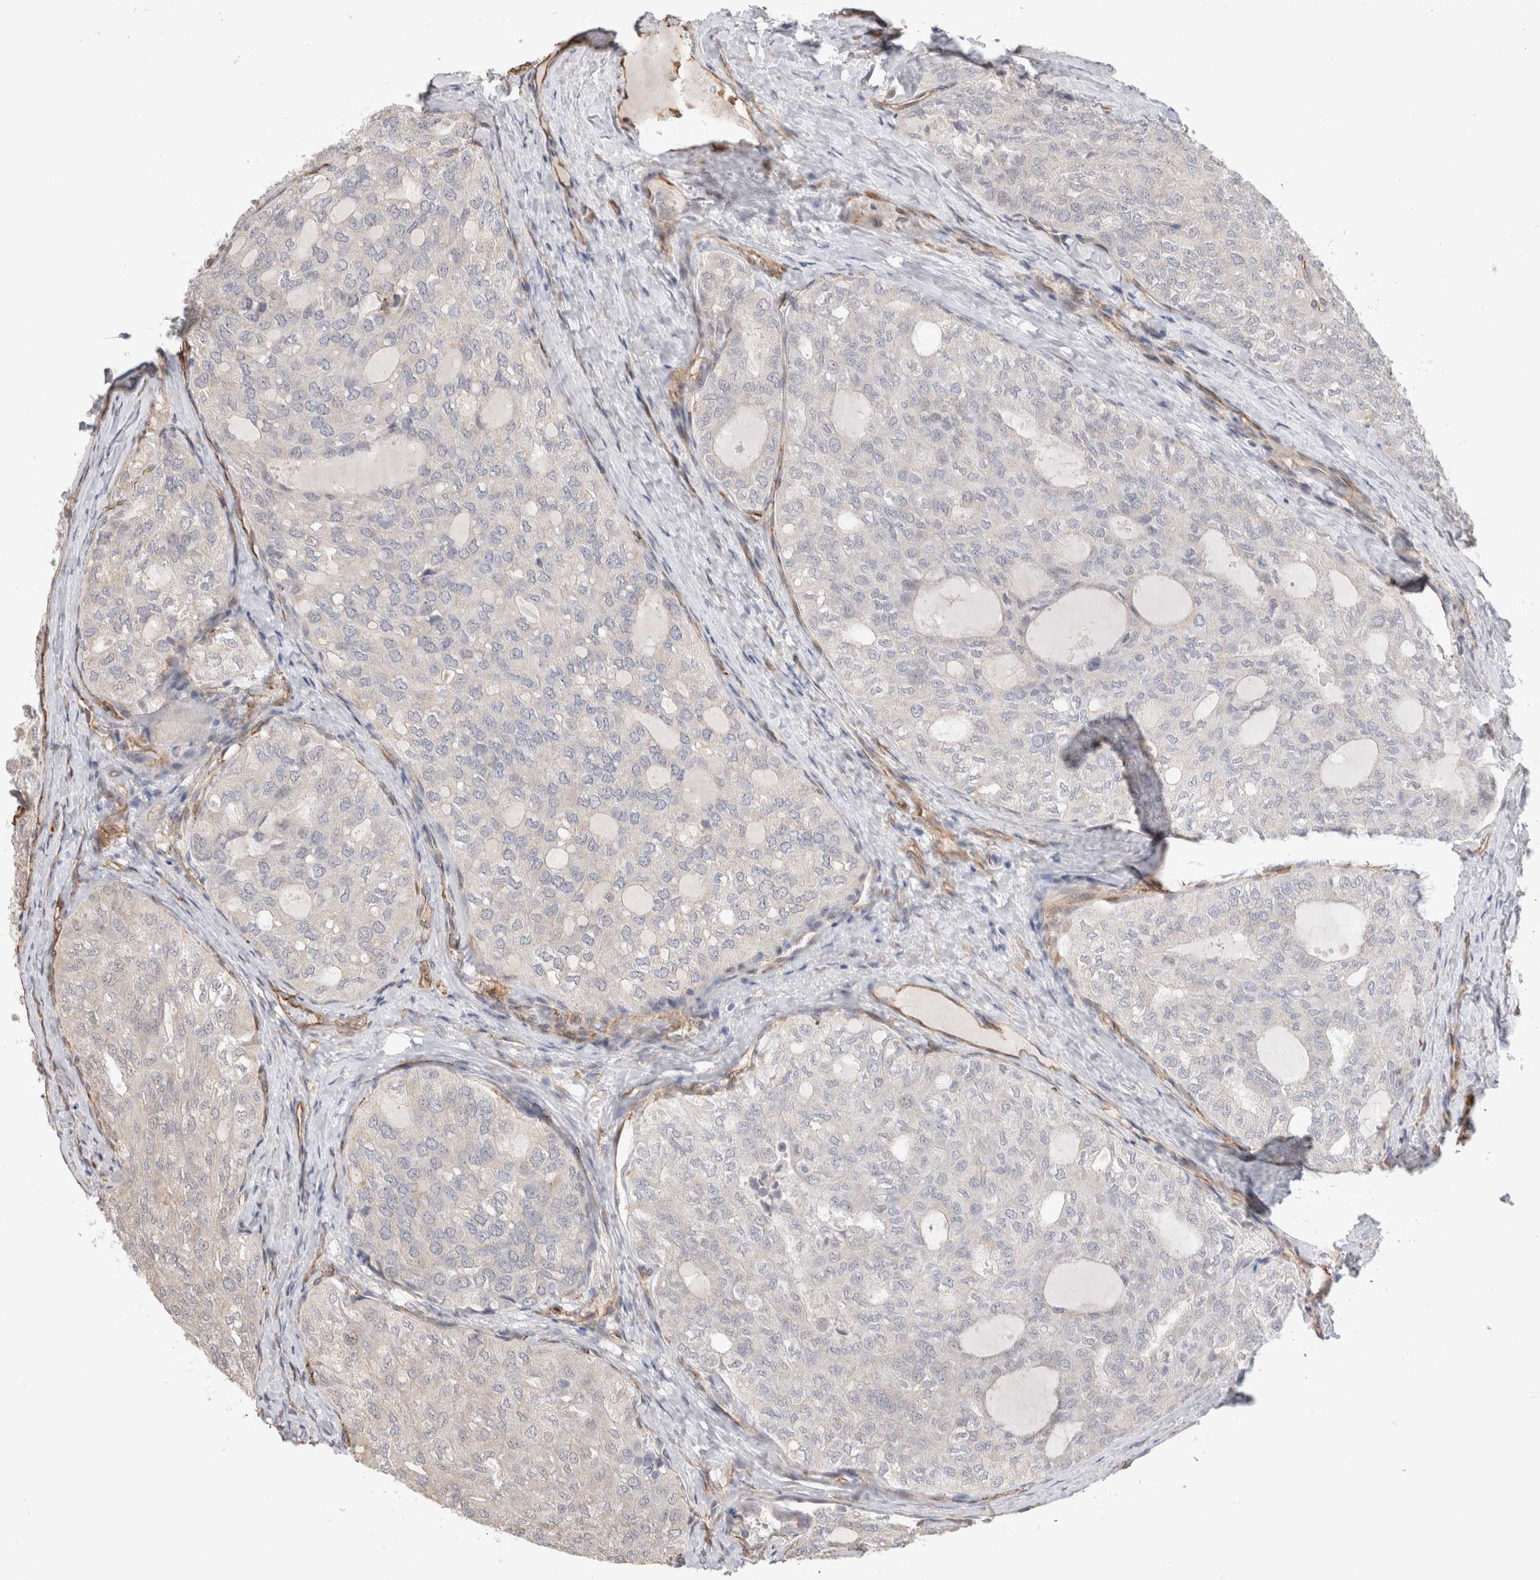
{"staining": {"intensity": "negative", "quantity": "none", "location": "none"}, "tissue": "thyroid cancer", "cell_type": "Tumor cells", "image_type": "cancer", "snomed": [{"axis": "morphology", "description": "Follicular adenoma carcinoma, NOS"}, {"axis": "topography", "description": "Thyroid gland"}], "caption": "Thyroid cancer (follicular adenoma carcinoma) stained for a protein using immunohistochemistry (IHC) shows no staining tumor cells.", "gene": "CAAP1", "patient": {"sex": "male", "age": 75}}